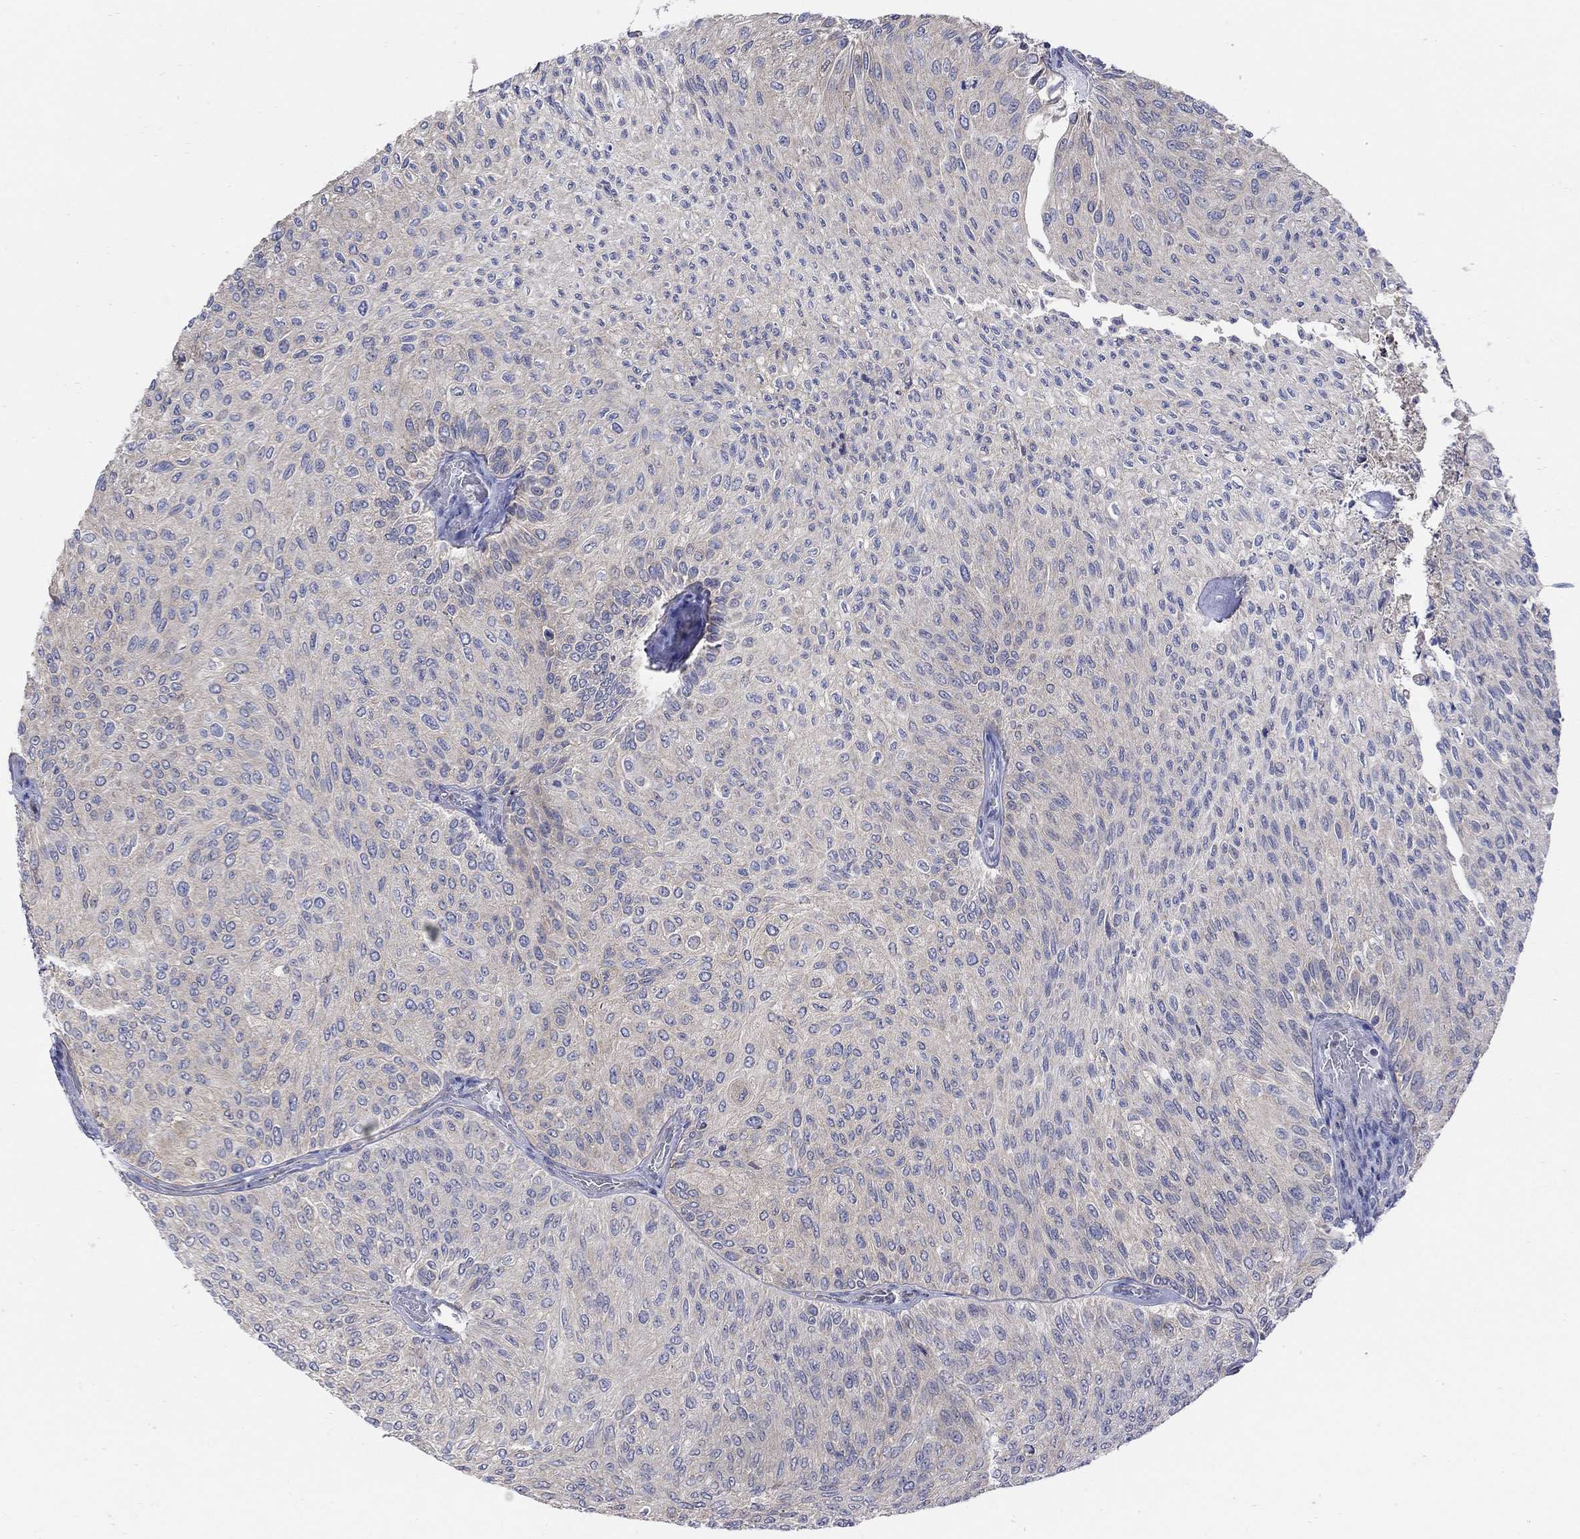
{"staining": {"intensity": "negative", "quantity": "none", "location": "none"}, "tissue": "urothelial cancer", "cell_type": "Tumor cells", "image_type": "cancer", "snomed": [{"axis": "morphology", "description": "Urothelial carcinoma, Low grade"}, {"axis": "topography", "description": "Urinary bladder"}], "caption": "Tumor cells show no significant staining in urothelial cancer.", "gene": "TEKT3", "patient": {"sex": "male", "age": 78}}